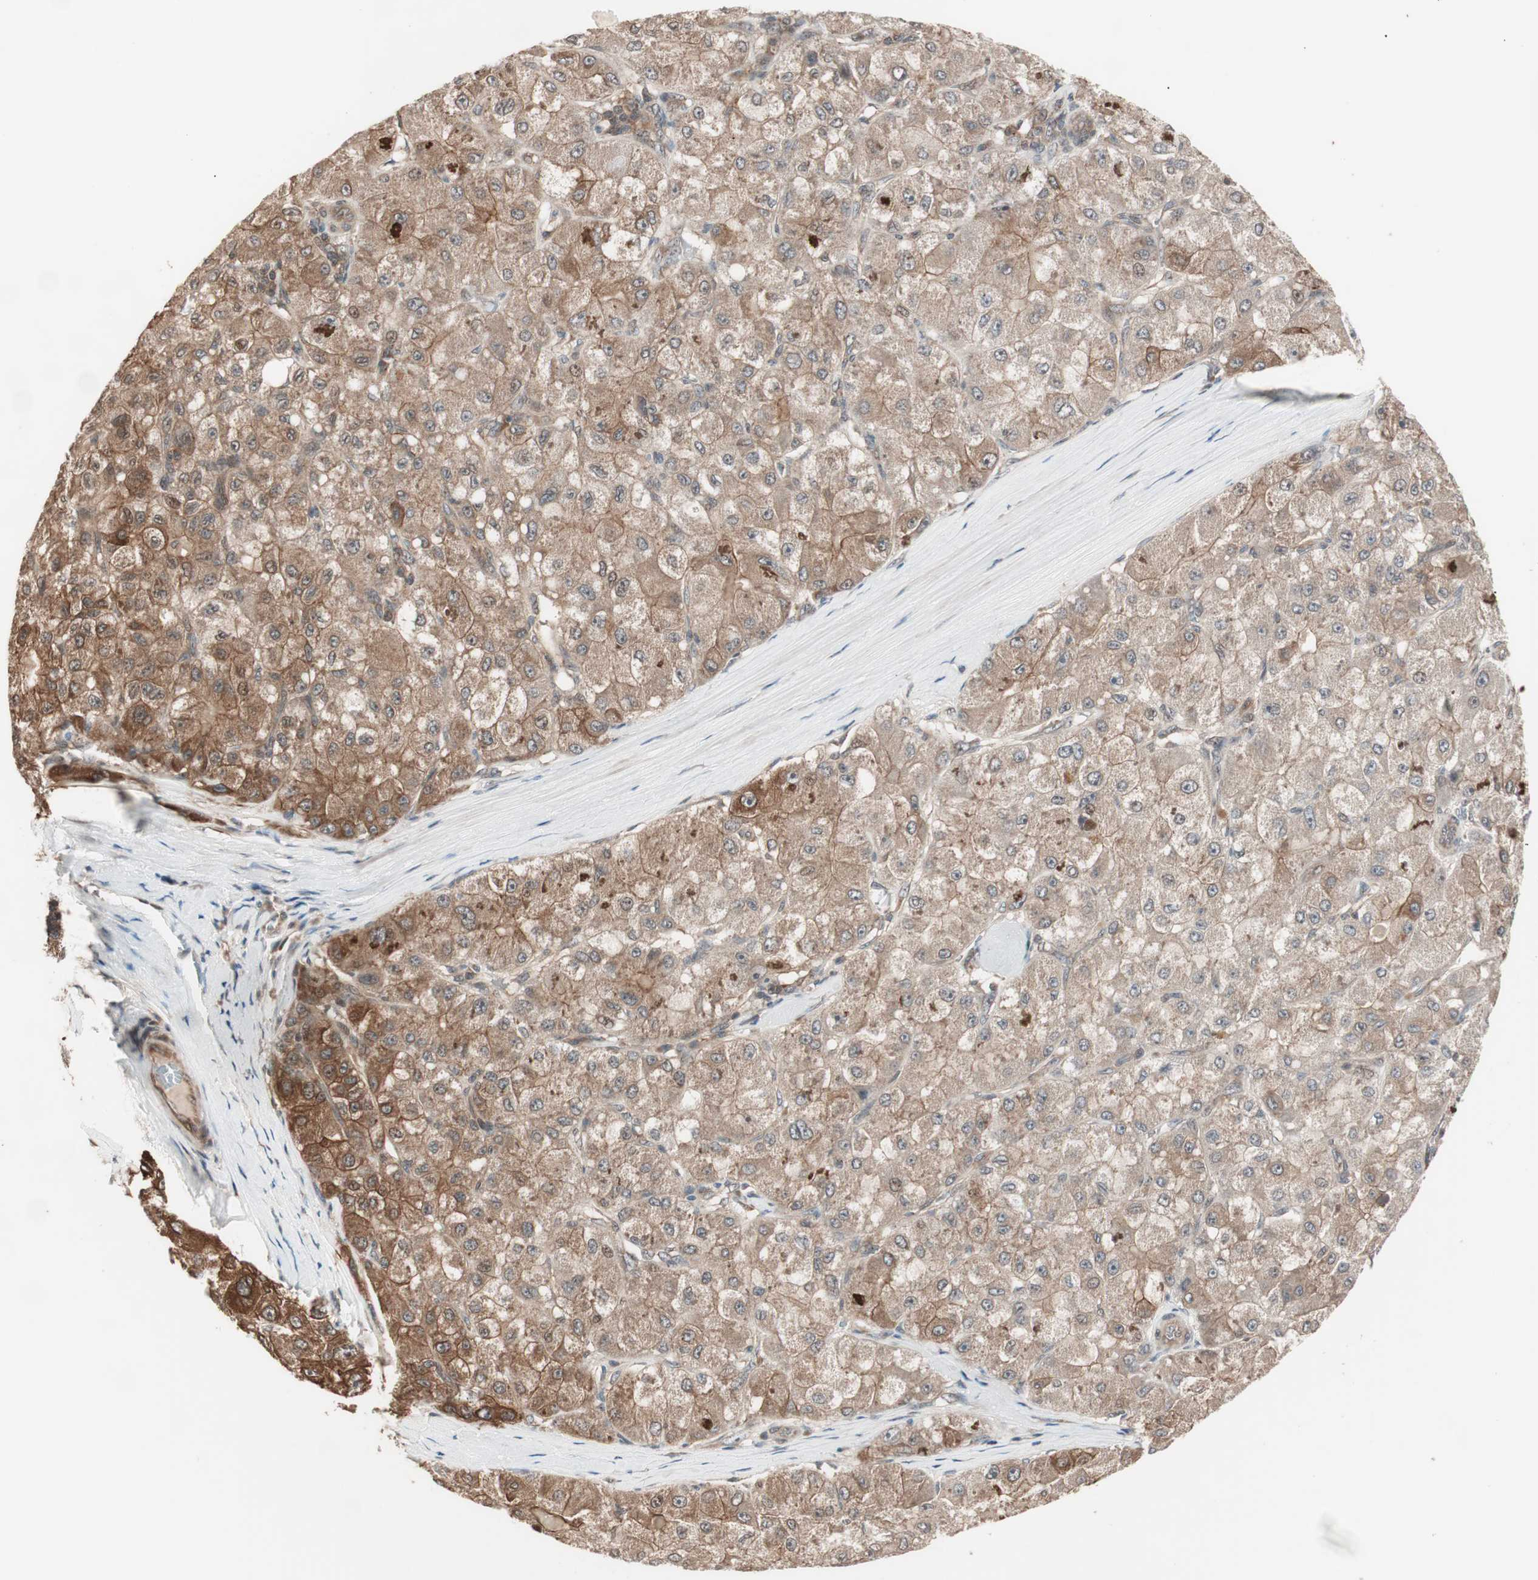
{"staining": {"intensity": "moderate", "quantity": ">75%", "location": "cytoplasmic/membranous"}, "tissue": "liver cancer", "cell_type": "Tumor cells", "image_type": "cancer", "snomed": [{"axis": "morphology", "description": "Carcinoma, Hepatocellular, NOS"}, {"axis": "topography", "description": "Liver"}], "caption": "Human liver hepatocellular carcinoma stained with a protein marker demonstrates moderate staining in tumor cells.", "gene": "FBXO5", "patient": {"sex": "male", "age": 80}}